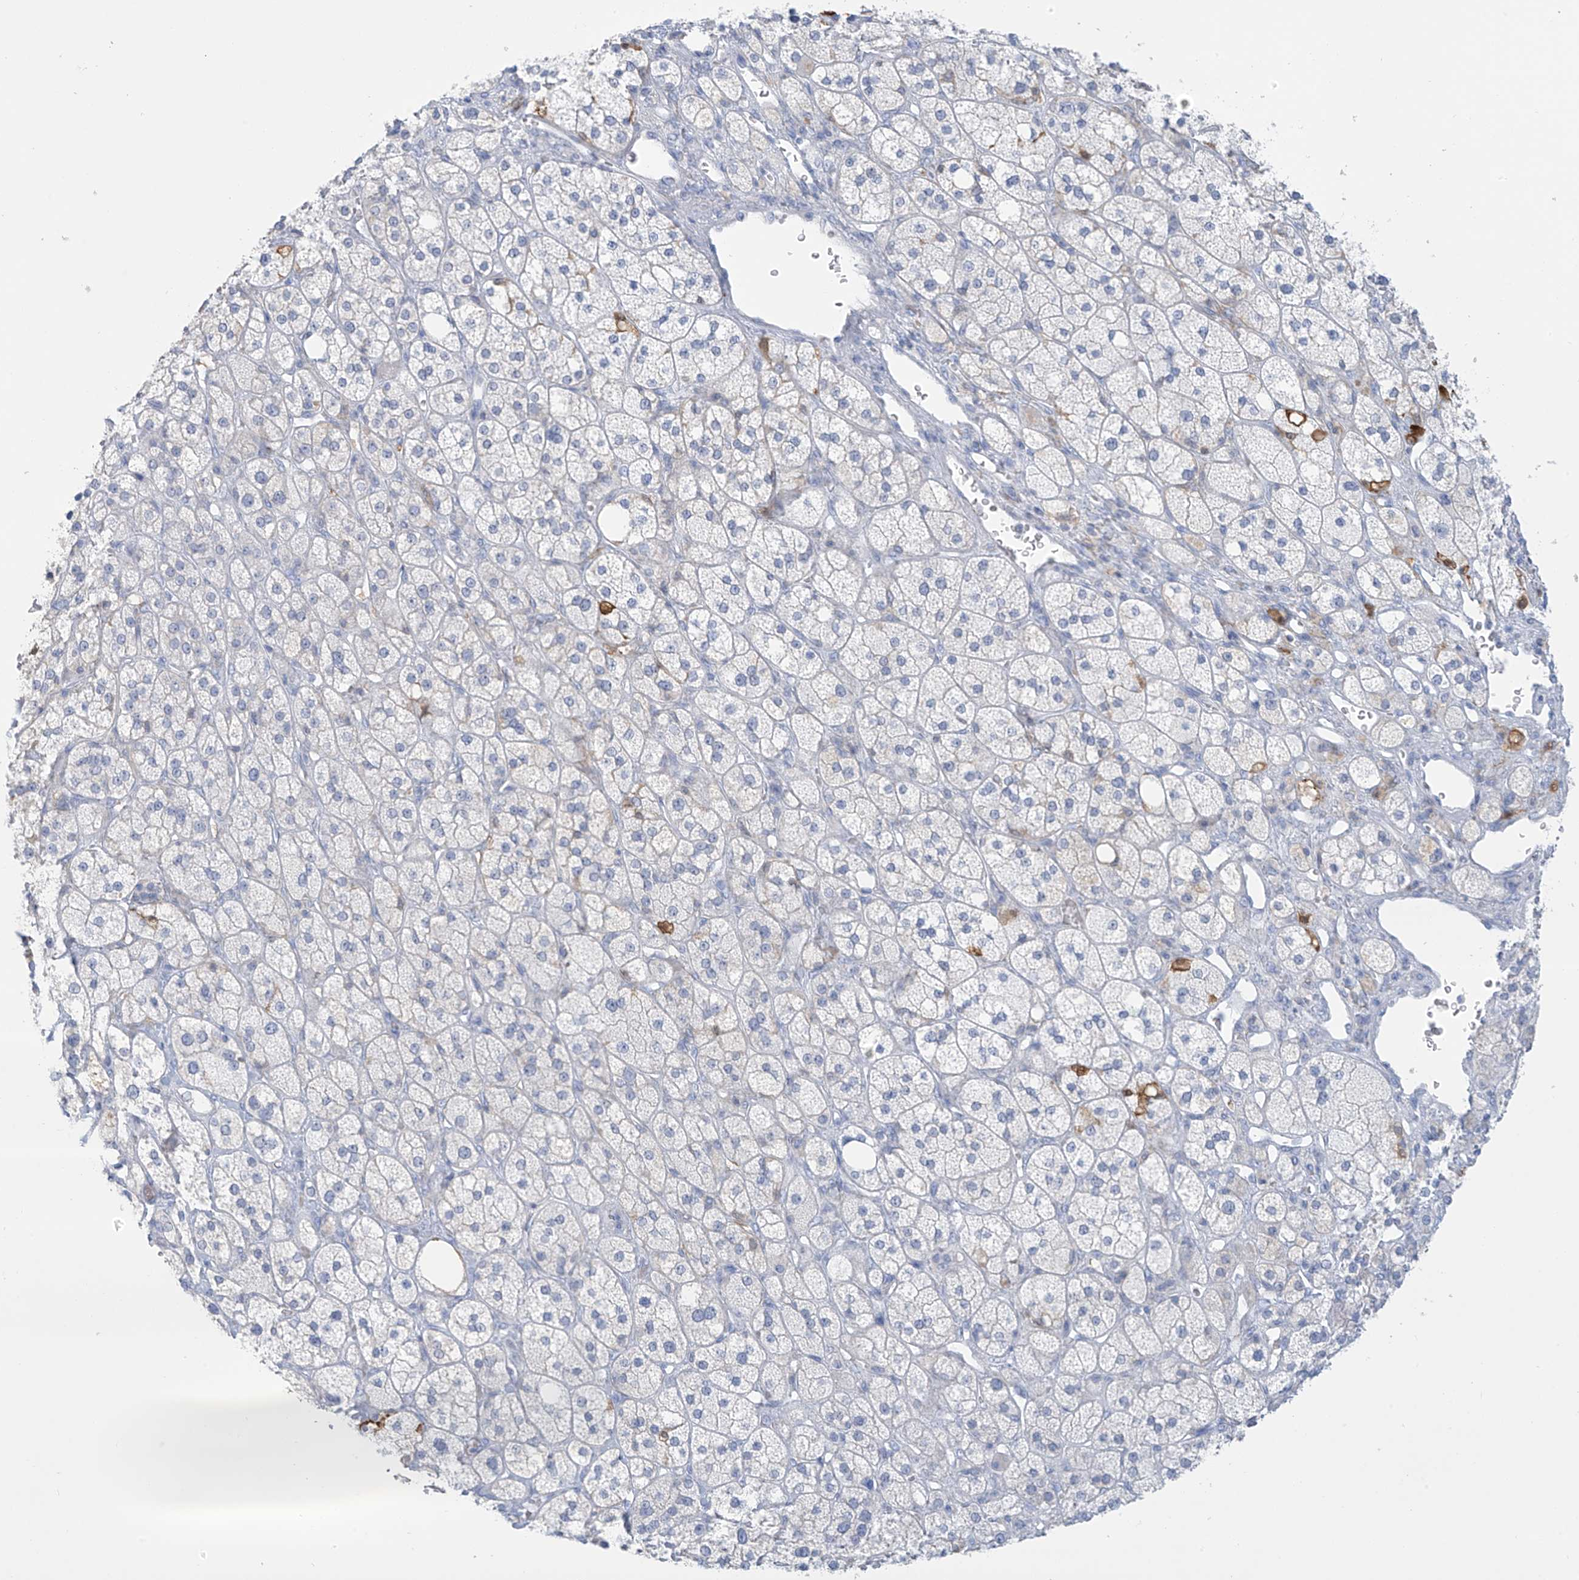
{"staining": {"intensity": "weak", "quantity": "<25%", "location": "cytoplasmic/membranous"}, "tissue": "adrenal gland", "cell_type": "Glandular cells", "image_type": "normal", "snomed": [{"axis": "morphology", "description": "Normal tissue, NOS"}, {"axis": "topography", "description": "Adrenal gland"}], "caption": "Histopathology image shows no protein expression in glandular cells of unremarkable adrenal gland.", "gene": "TRMT2B", "patient": {"sex": "male", "age": 61}}